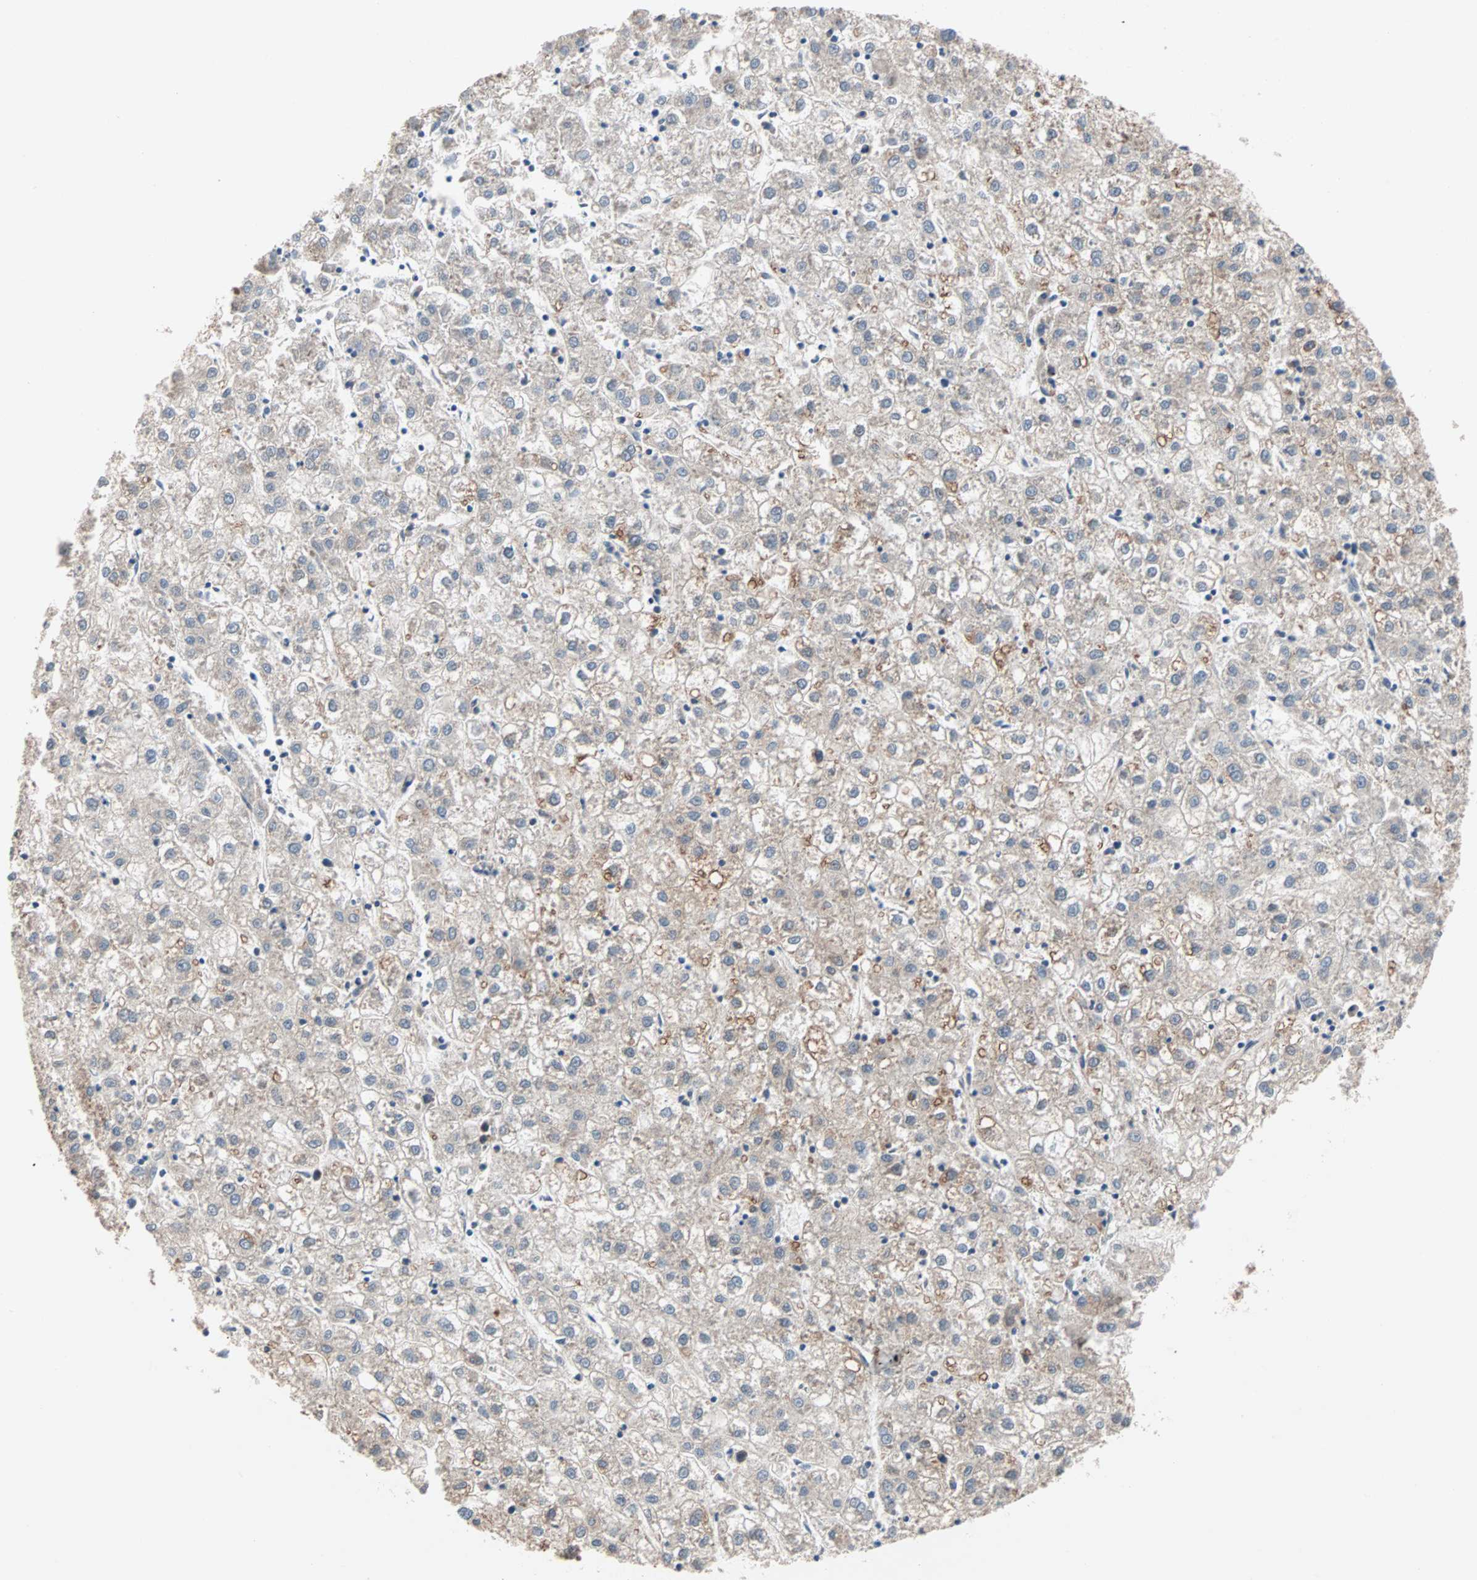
{"staining": {"intensity": "weak", "quantity": "25%-75%", "location": "cytoplasmic/membranous"}, "tissue": "liver cancer", "cell_type": "Tumor cells", "image_type": "cancer", "snomed": [{"axis": "morphology", "description": "Carcinoma, Hepatocellular, NOS"}, {"axis": "topography", "description": "Liver"}], "caption": "Immunohistochemistry (IHC) micrograph of neoplastic tissue: human liver cancer stained using immunohistochemistry displays low levels of weak protein expression localized specifically in the cytoplasmic/membranous of tumor cells, appearing as a cytoplasmic/membranous brown color.", "gene": "AUP1", "patient": {"sex": "male", "age": 72}}